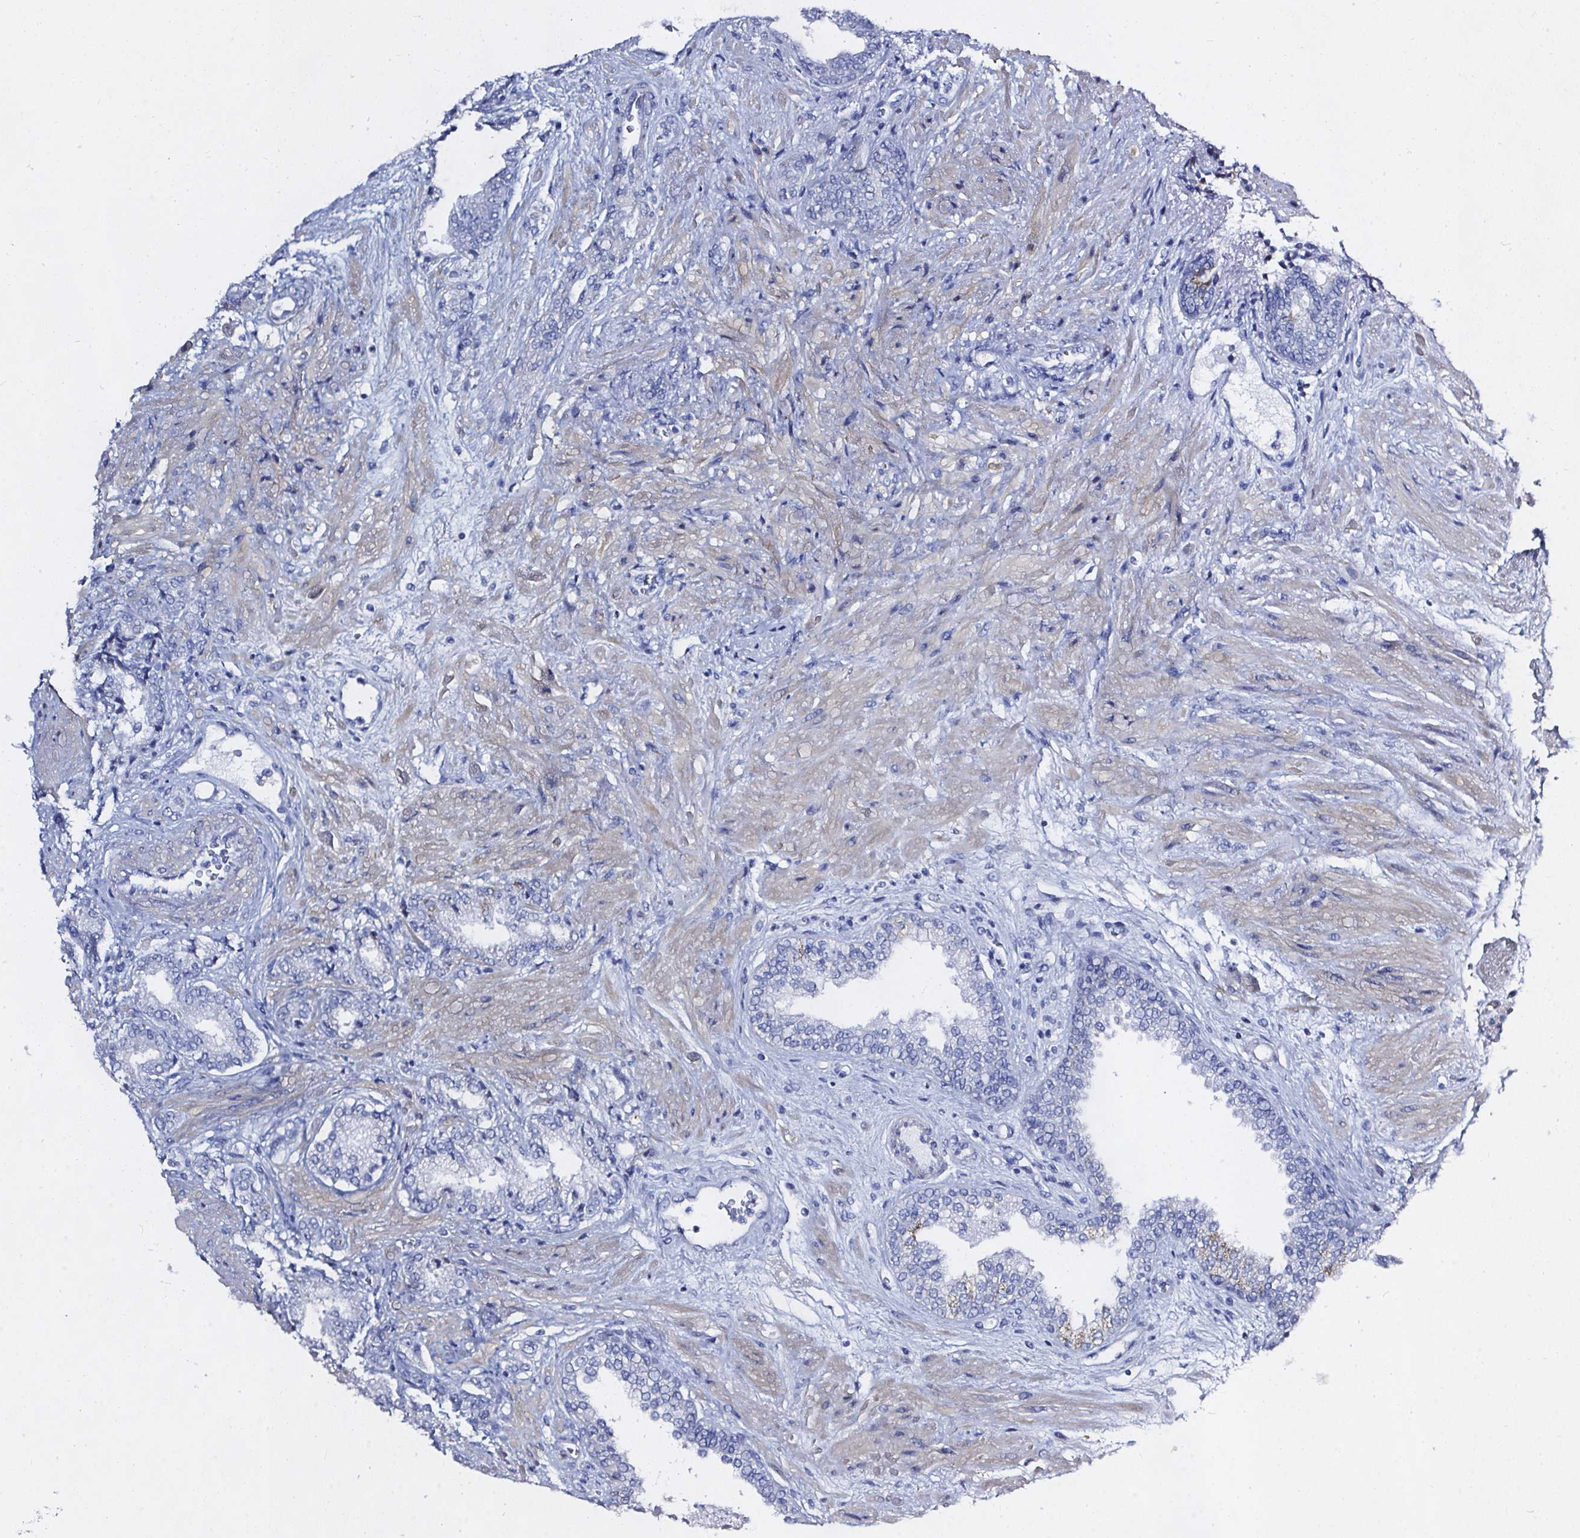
{"staining": {"intensity": "negative", "quantity": "none", "location": "none"}, "tissue": "prostate cancer", "cell_type": "Tumor cells", "image_type": "cancer", "snomed": [{"axis": "morphology", "description": "Adenocarcinoma, High grade"}, {"axis": "topography", "description": "Prostate"}], "caption": "Image shows no significant protein staining in tumor cells of adenocarcinoma (high-grade) (prostate).", "gene": "ELAVL2", "patient": {"sex": "male", "age": 56}}